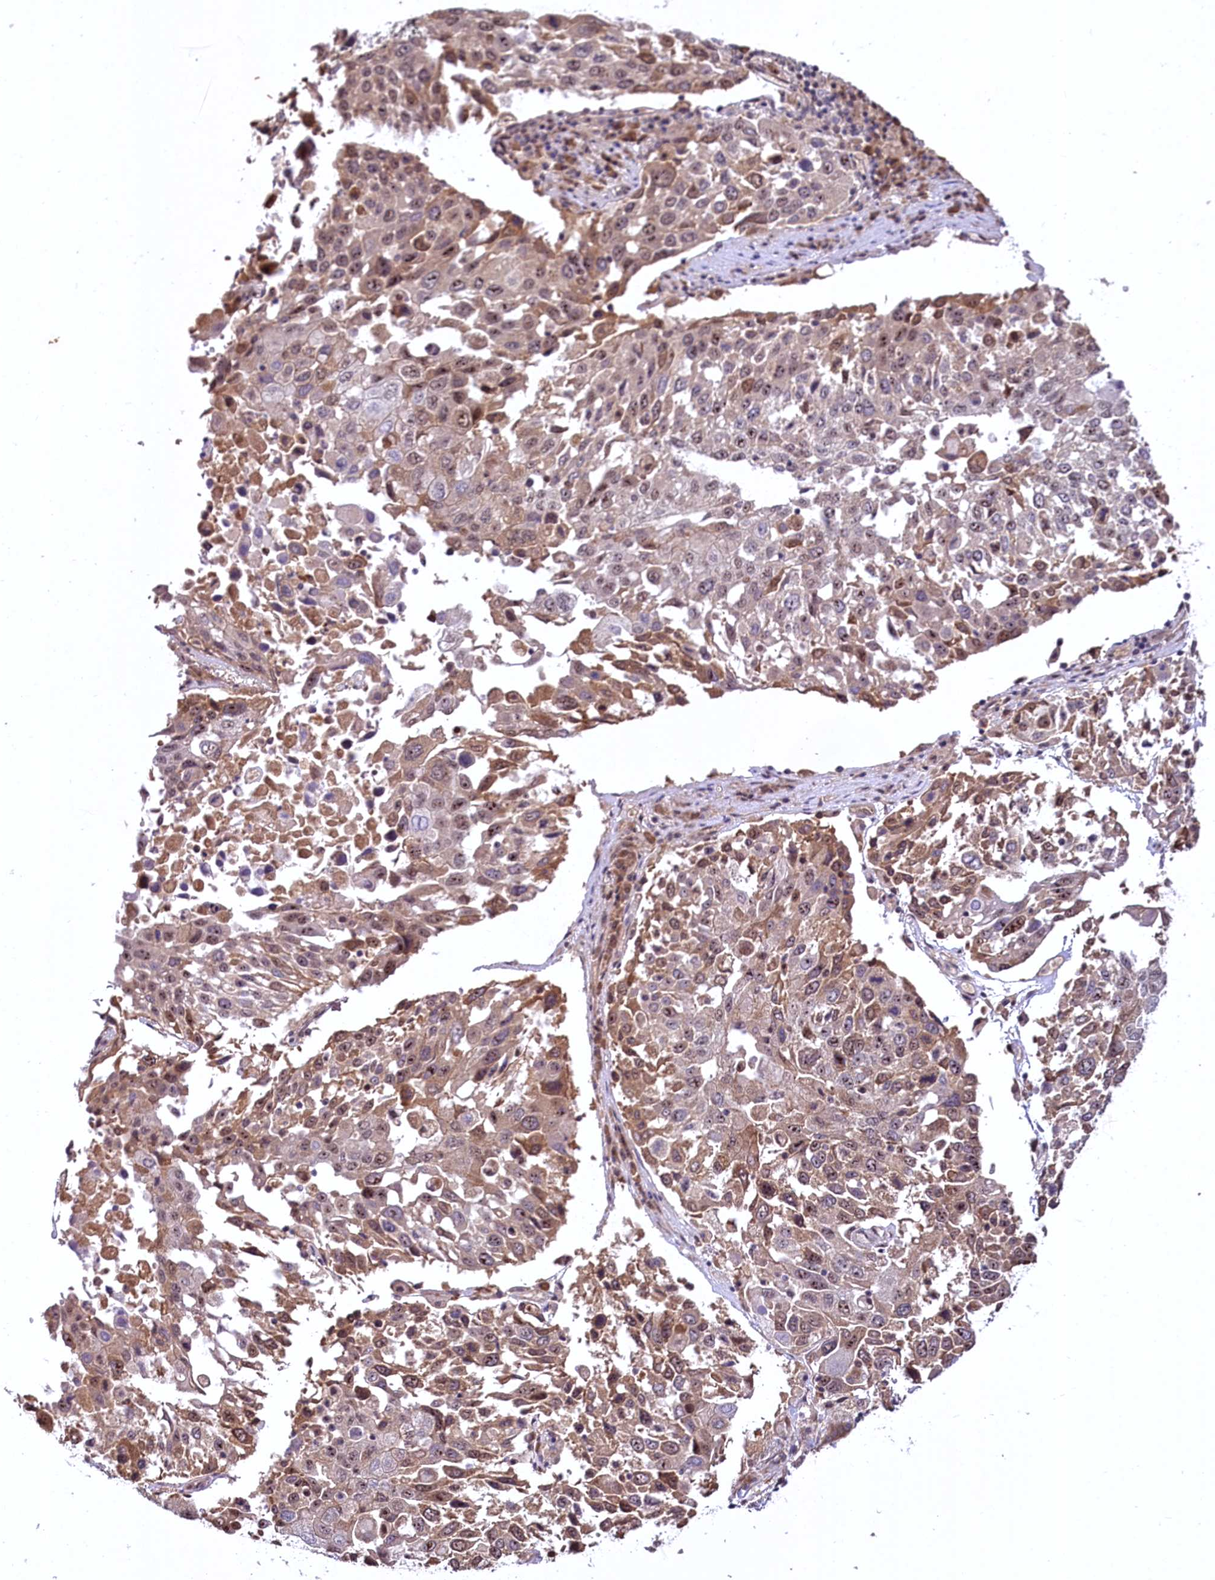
{"staining": {"intensity": "moderate", "quantity": ">75%", "location": "cytoplasmic/membranous,nuclear"}, "tissue": "lung cancer", "cell_type": "Tumor cells", "image_type": "cancer", "snomed": [{"axis": "morphology", "description": "Squamous cell carcinoma, NOS"}, {"axis": "topography", "description": "Lung"}], "caption": "Immunohistochemical staining of lung cancer (squamous cell carcinoma) displays moderate cytoplasmic/membranous and nuclear protein expression in approximately >75% of tumor cells.", "gene": "N4BP2L1", "patient": {"sex": "male", "age": 65}}